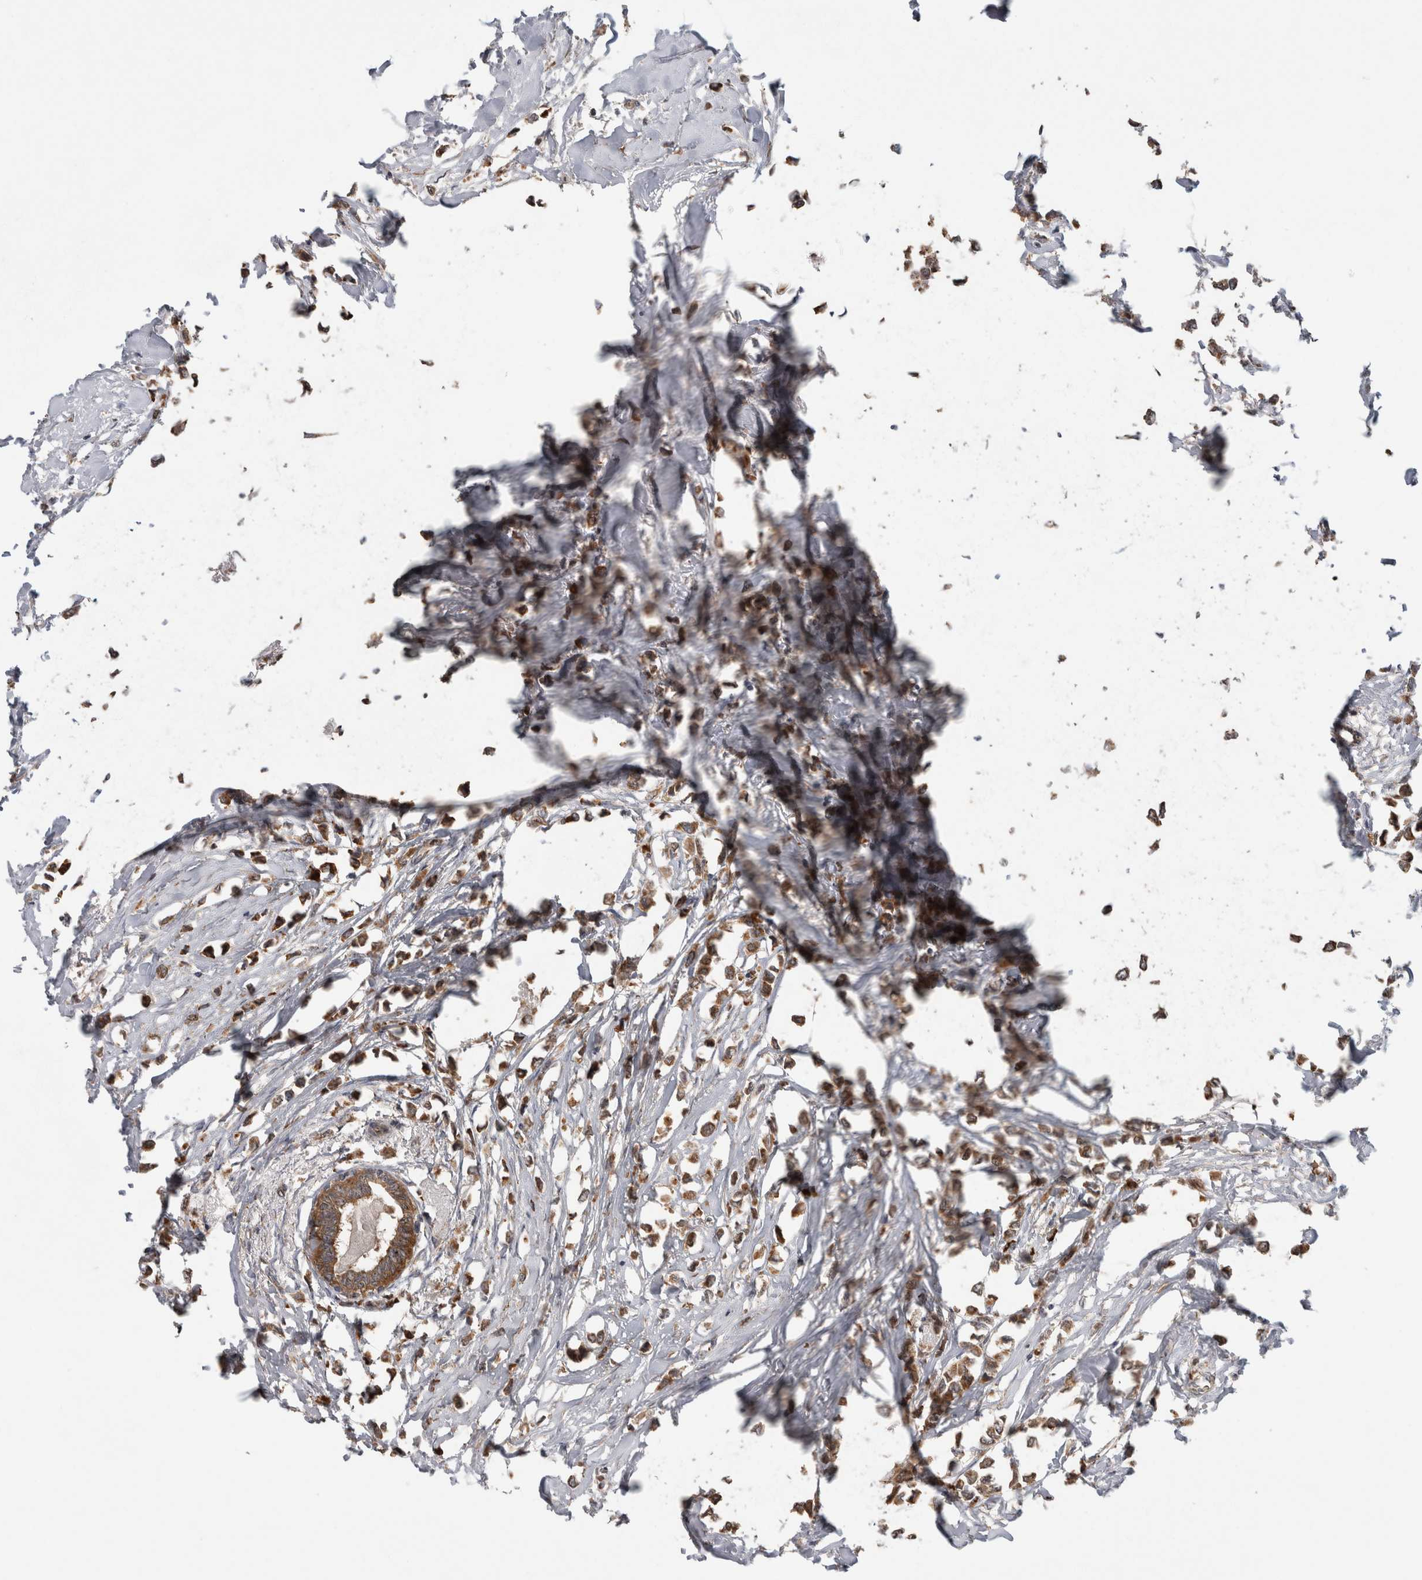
{"staining": {"intensity": "moderate", "quantity": ">75%", "location": "cytoplasmic/membranous"}, "tissue": "breast cancer", "cell_type": "Tumor cells", "image_type": "cancer", "snomed": [{"axis": "morphology", "description": "Lobular carcinoma"}, {"axis": "topography", "description": "Breast"}], "caption": "Protein staining of lobular carcinoma (breast) tissue reveals moderate cytoplasmic/membranous staining in about >75% of tumor cells.", "gene": "ADGRL3", "patient": {"sex": "female", "age": 51}}